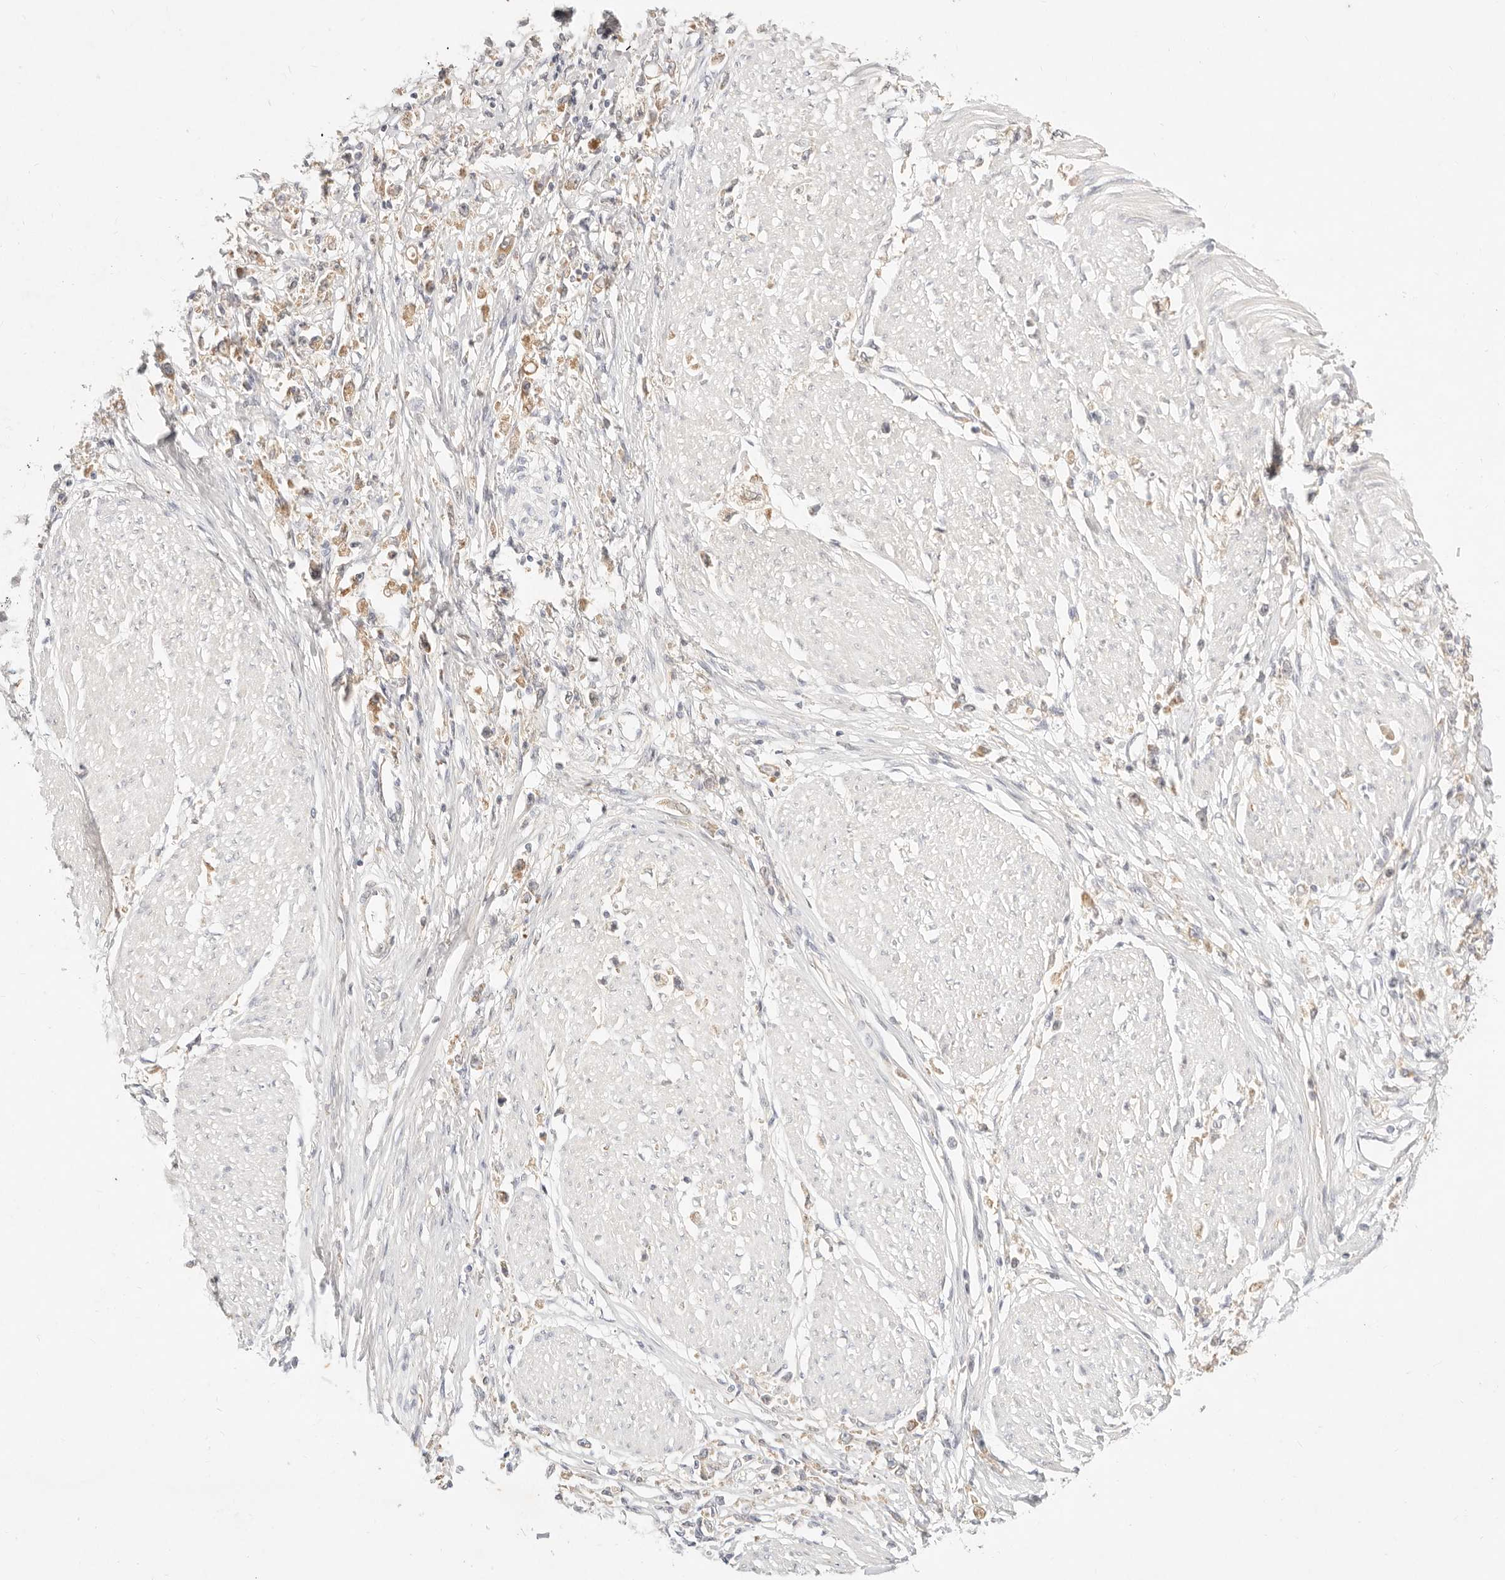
{"staining": {"intensity": "weak", "quantity": "<25%", "location": "cytoplasmic/membranous"}, "tissue": "stomach cancer", "cell_type": "Tumor cells", "image_type": "cancer", "snomed": [{"axis": "morphology", "description": "Adenocarcinoma, NOS"}, {"axis": "topography", "description": "Stomach"}], "caption": "Immunohistochemistry (IHC) histopathology image of neoplastic tissue: human stomach cancer stained with DAB (3,3'-diaminobenzidine) displays no significant protein positivity in tumor cells. (DAB (3,3'-diaminobenzidine) IHC with hematoxylin counter stain).", "gene": "ACOX1", "patient": {"sex": "female", "age": 59}}